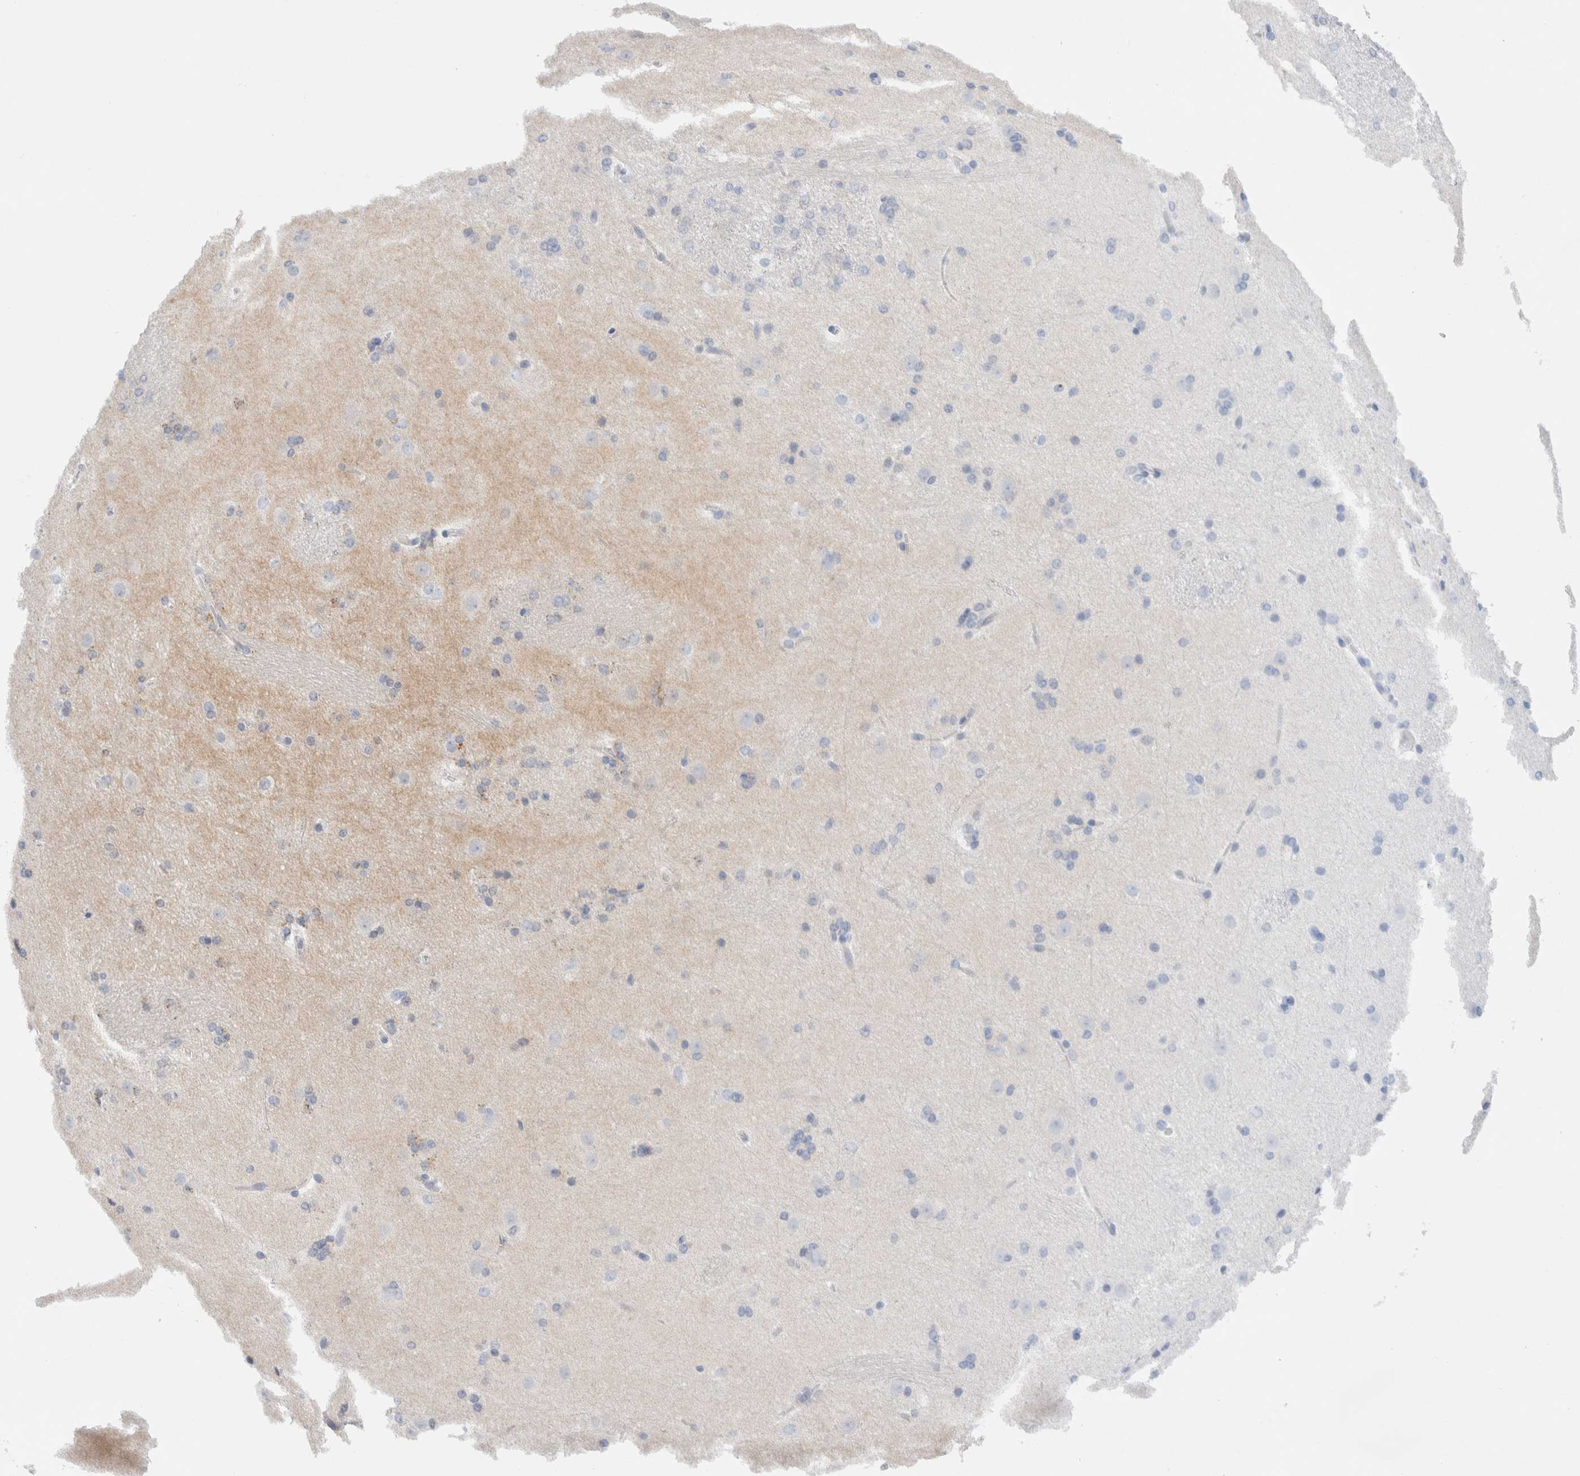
{"staining": {"intensity": "moderate", "quantity": "<25%", "location": "cytoplasmic/membranous"}, "tissue": "caudate", "cell_type": "Glial cells", "image_type": "normal", "snomed": [{"axis": "morphology", "description": "Normal tissue, NOS"}, {"axis": "topography", "description": "Lateral ventricle wall"}], "caption": "IHC (DAB (3,3'-diaminobenzidine)) staining of unremarkable caudate exhibits moderate cytoplasmic/membranous protein expression in approximately <25% of glial cells. Nuclei are stained in blue.", "gene": "METRNL", "patient": {"sex": "female", "age": 19}}